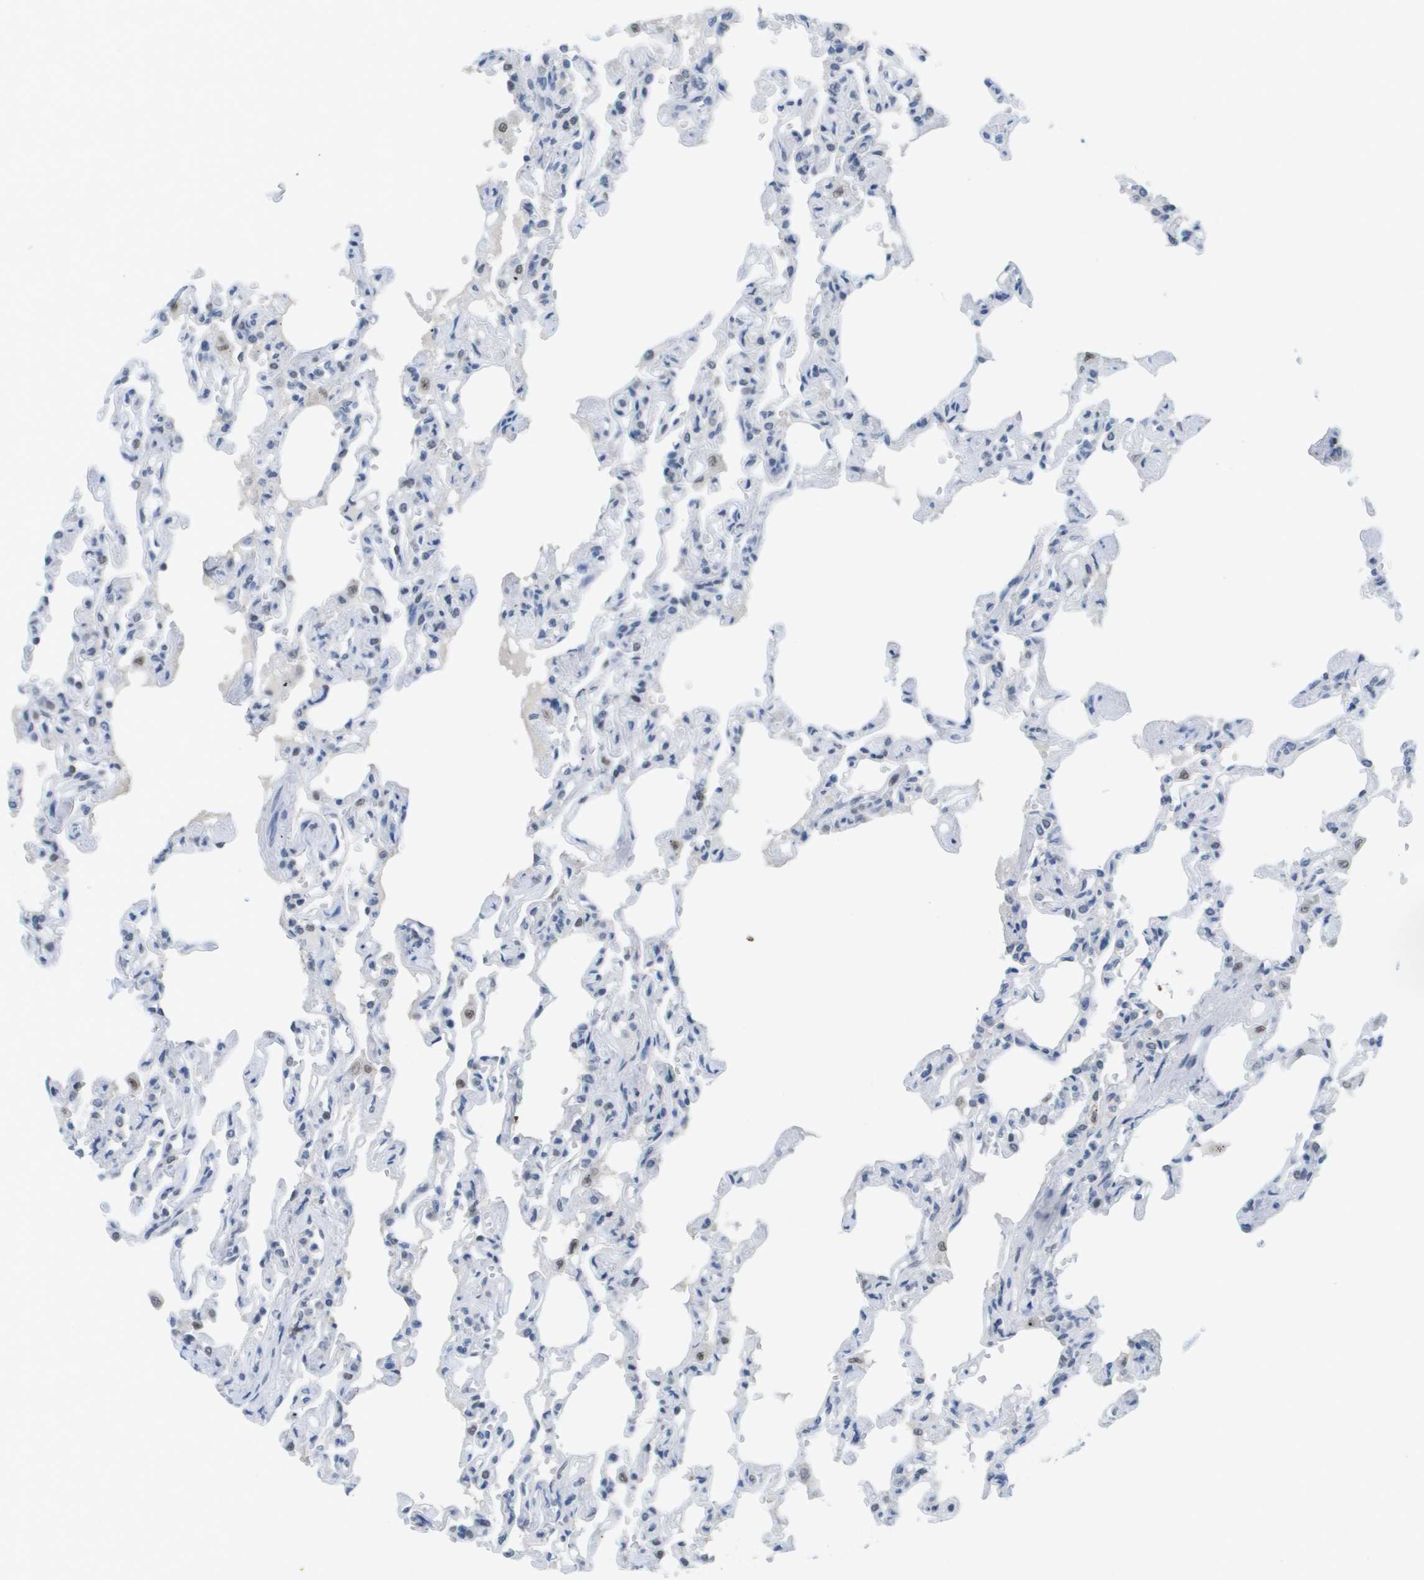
{"staining": {"intensity": "moderate", "quantity": "<25%", "location": "nuclear"}, "tissue": "lung", "cell_type": "Alveolar cells", "image_type": "normal", "snomed": [{"axis": "morphology", "description": "Normal tissue, NOS"}, {"axis": "topography", "description": "Lung"}], "caption": "This micrograph shows immunohistochemistry staining of normal lung, with low moderate nuclear positivity in approximately <25% of alveolar cells.", "gene": "TP53RK", "patient": {"sex": "male", "age": 21}}